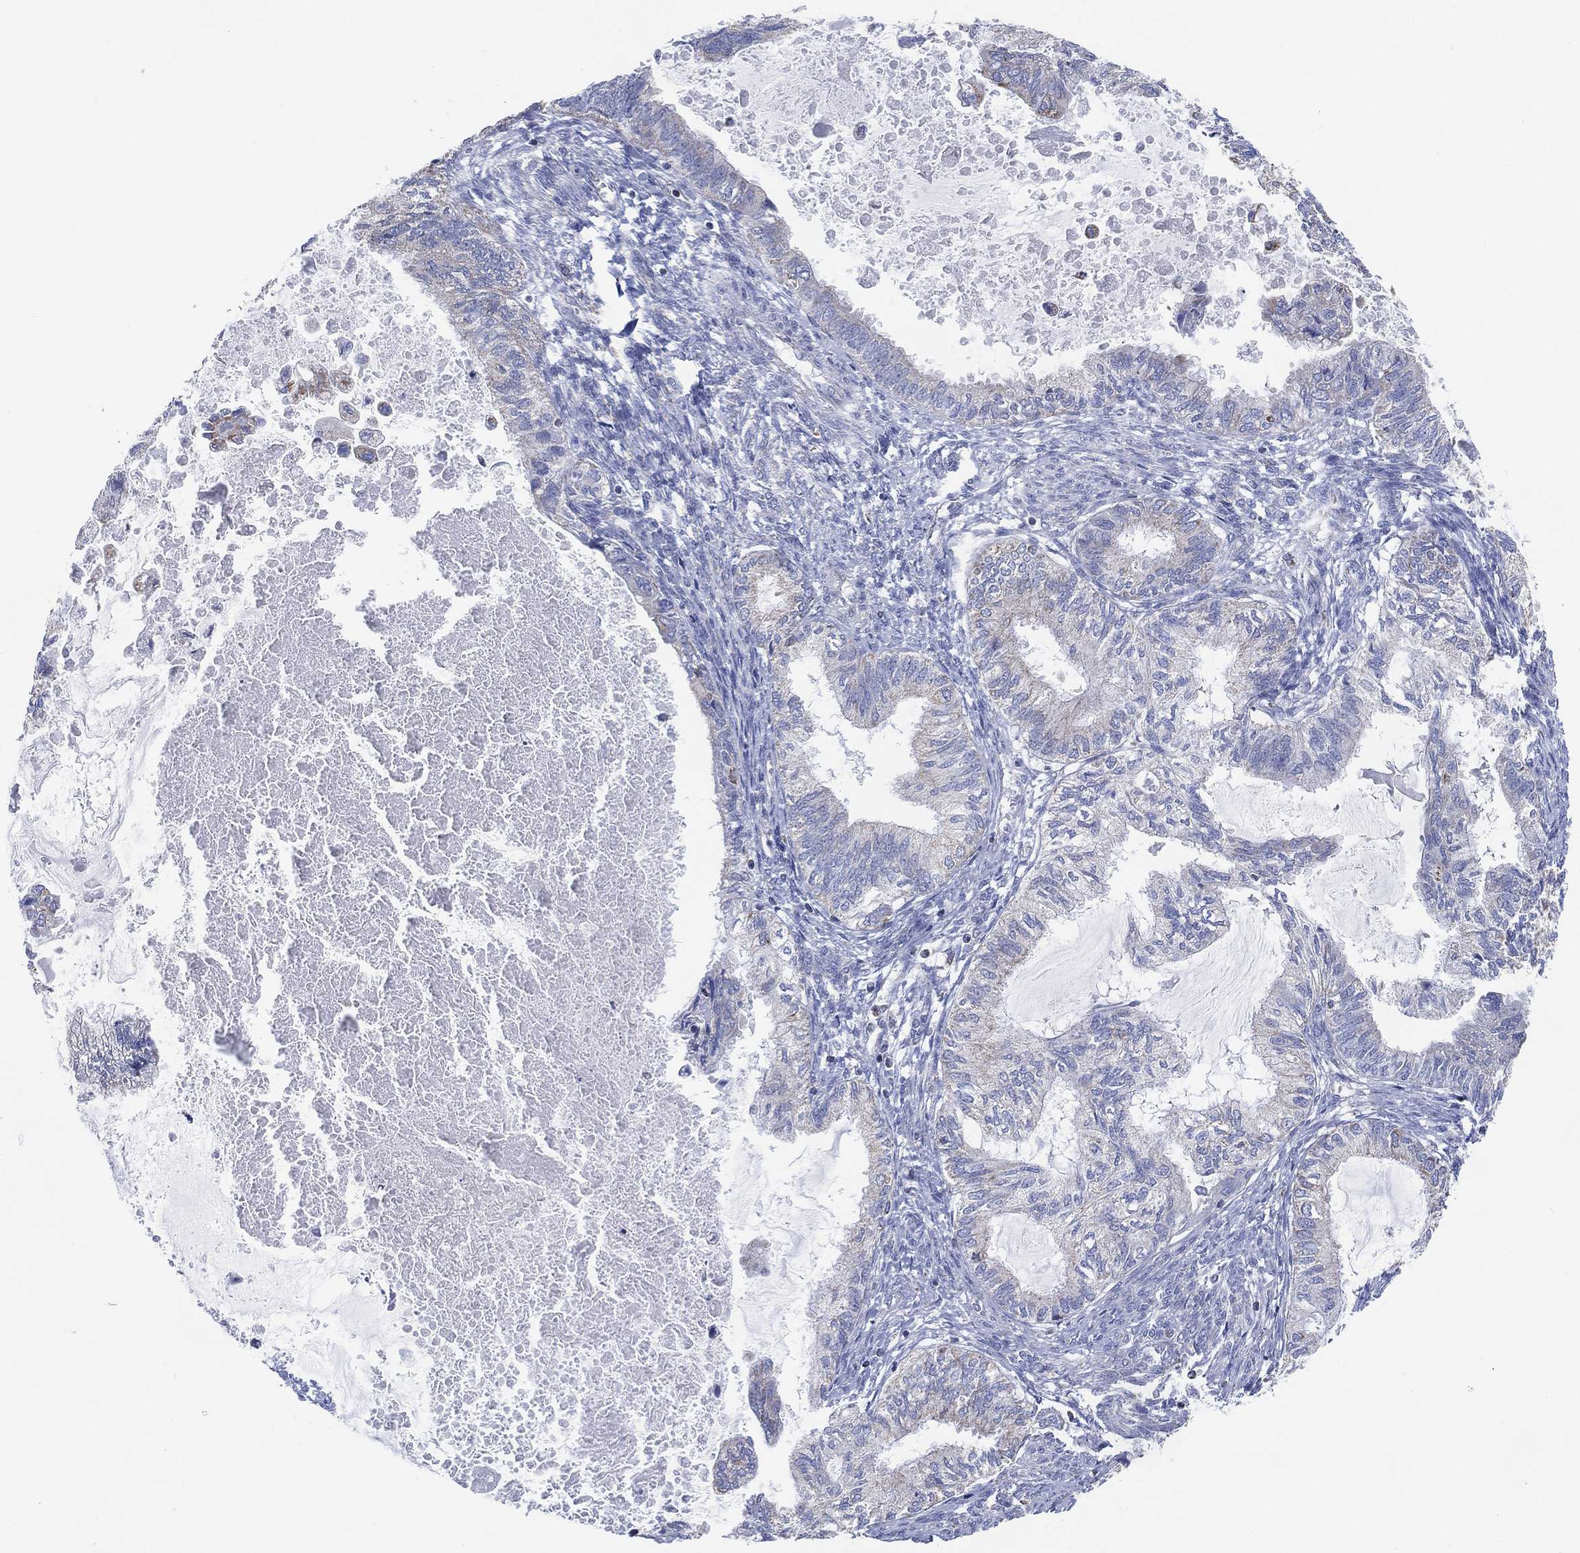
{"staining": {"intensity": "negative", "quantity": "none", "location": "none"}, "tissue": "endometrial cancer", "cell_type": "Tumor cells", "image_type": "cancer", "snomed": [{"axis": "morphology", "description": "Adenocarcinoma, NOS"}, {"axis": "topography", "description": "Endometrium"}], "caption": "Immunohistochemical staining of adenocarcinoma (endometrial) exhibits no significant staining in tumor cells. Nuclei are stained in blue.", "gene": "CFTR", "patient": {"sex": "female", "age": 86}}